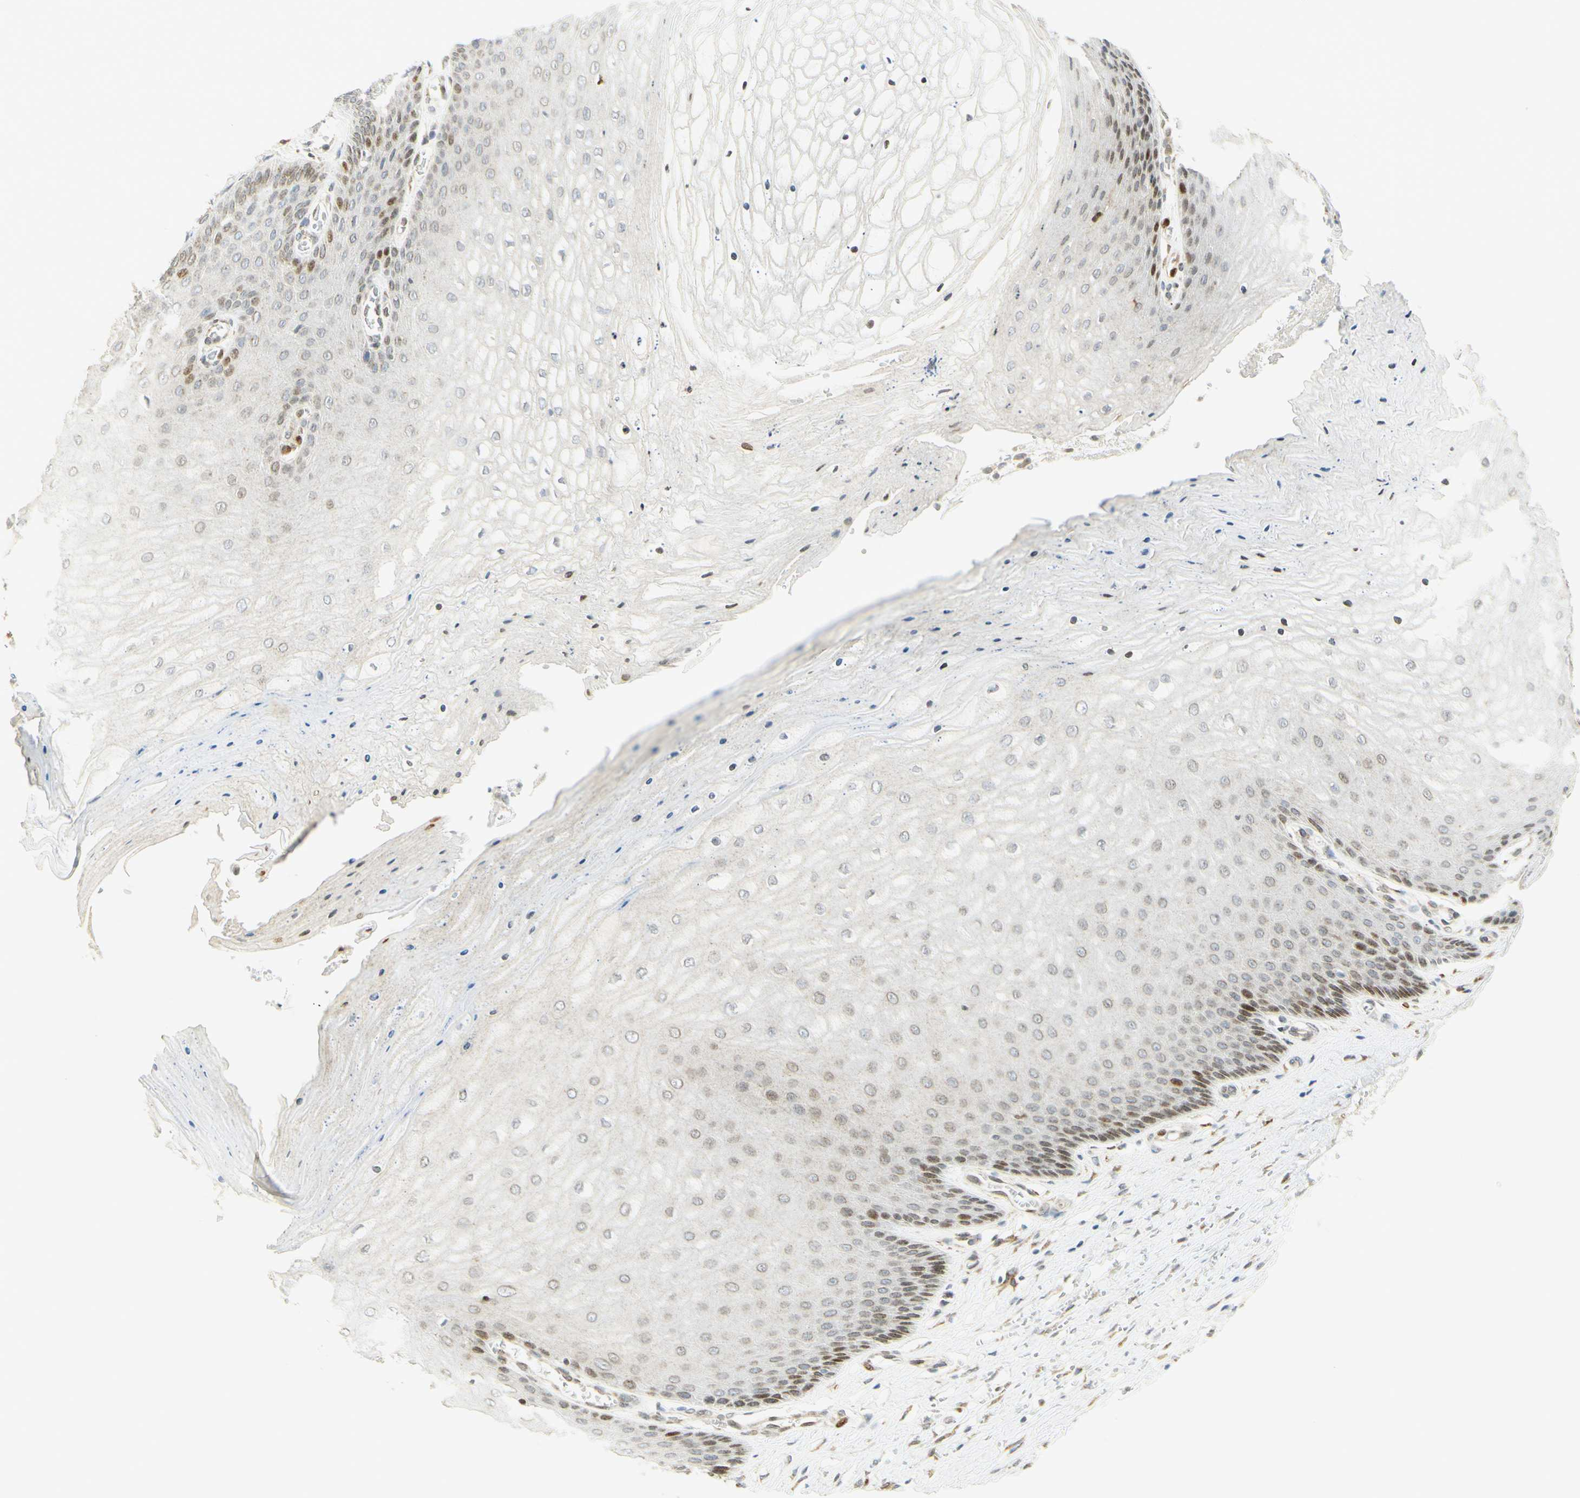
{"staining": {"intensity": "weak", "quantity": "25%-75%", "location": "cytoplasmic/membranous,nuclear"}, "tissue": "cervix", "cell_type": "Glandular cells", "image_type": "normal", "snomed": [{"axis": "morphology", "description": "Normal tissue, NOS"}, {"axis": "topography", "description": "Cervix"}], "caption": "Cervix stained with immunohistochemistry (IHC) shows weak cytoplasmic/membranous,nuclear staining in approximately 25%-75% of glandular cells.", "gene": "E2F1", "patient": {"sex": "female", "age": 55}}